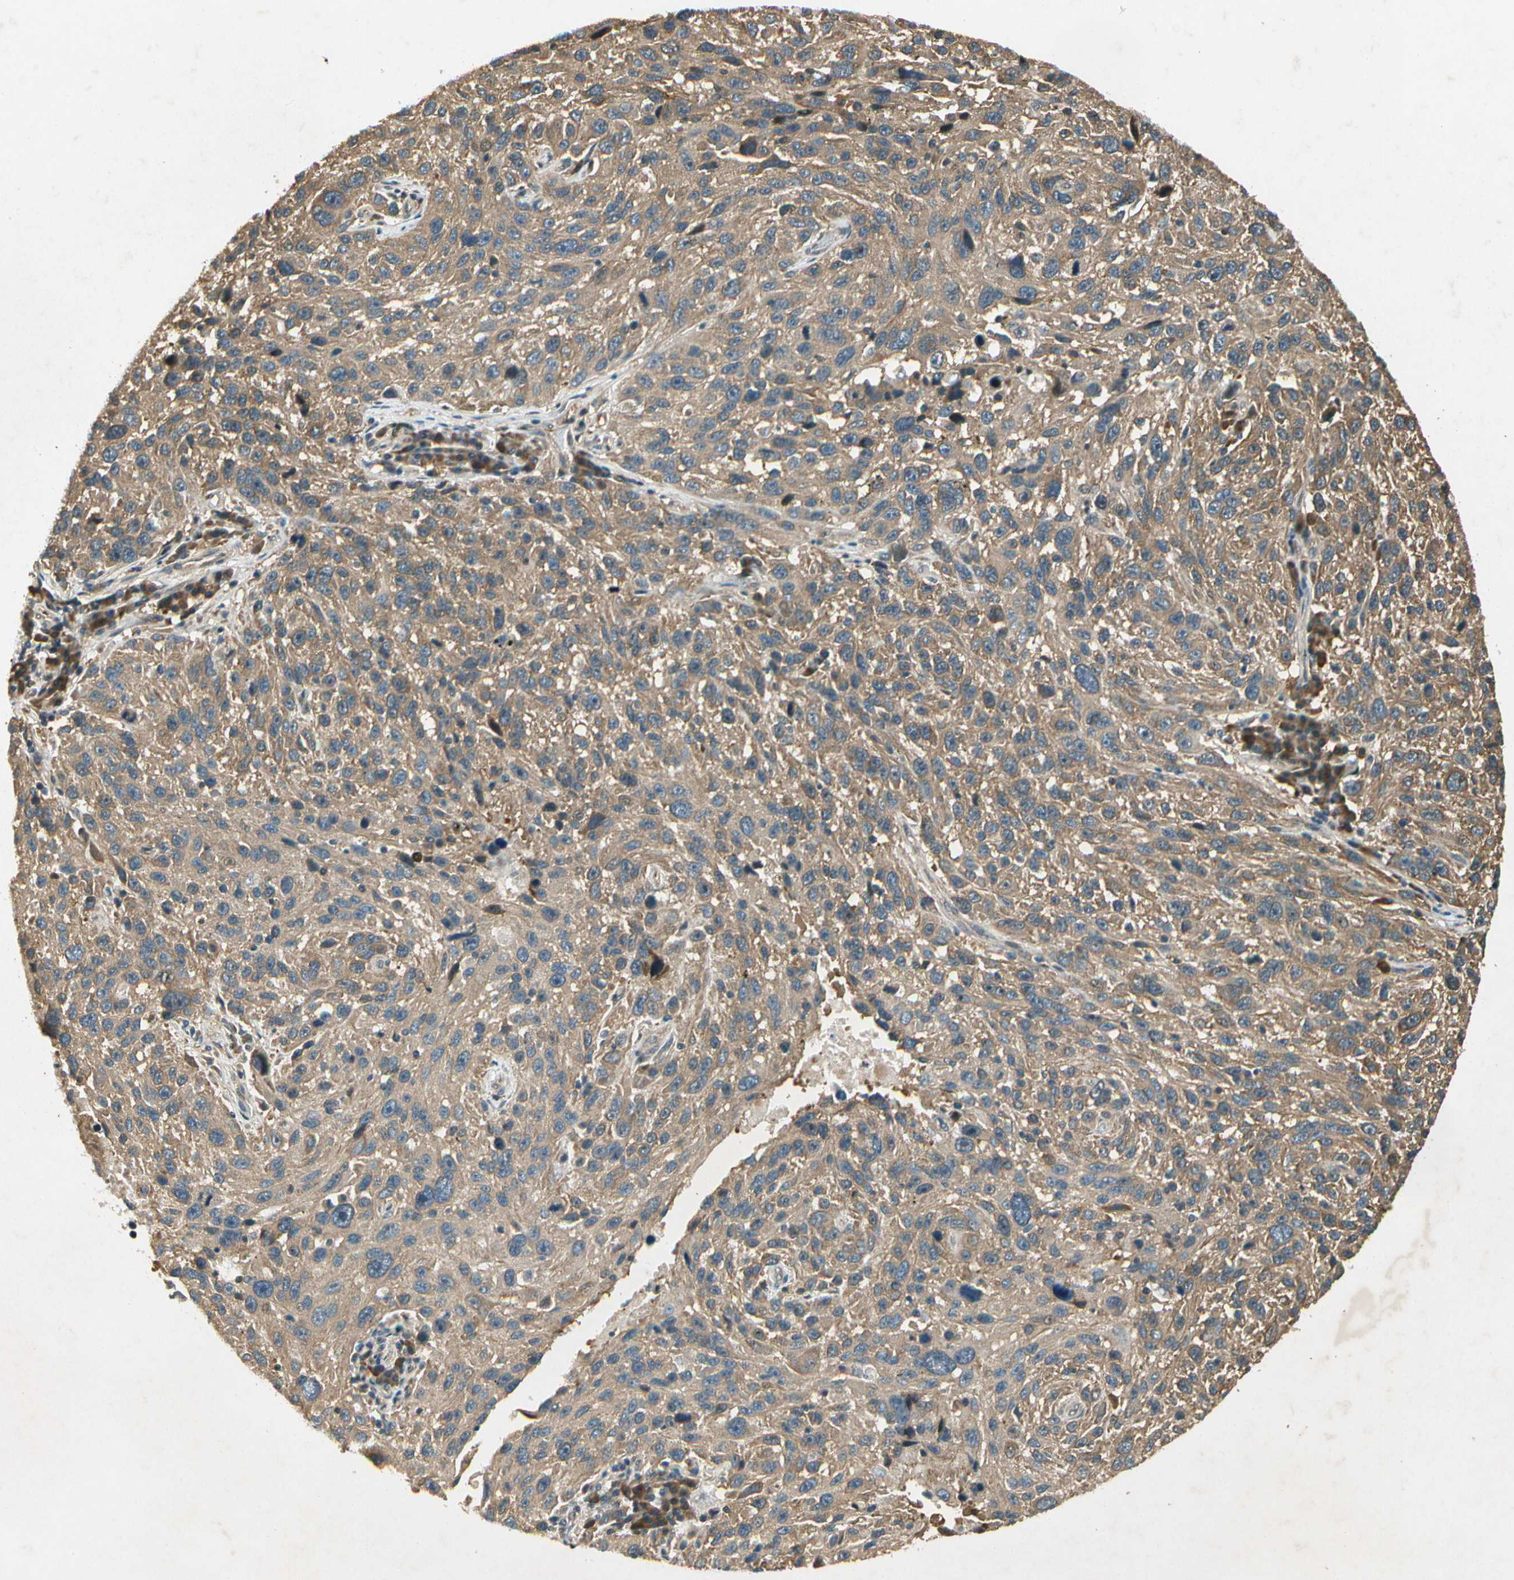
{"staining": {"intensity": "weak", "quantity": ">75%", "location": "cytoplasmic/membranous,nuclear"}, "tissue": "melanoma", "cell_type": "Tumor cells", "image_type": "cancer", "snomed": [{"axis": "morphology", "description": "Malignant melanoma, NOS"}, {"axis": "topography", "description": "Skin"}], "caption": "Protein staining exhibits weak cytoplasmic/membranous and nuclear positivity in about >75% of tumor cells in melanoma.", "gene": "EIF1AX", "patient": {"sex": "male", "age": 53}}